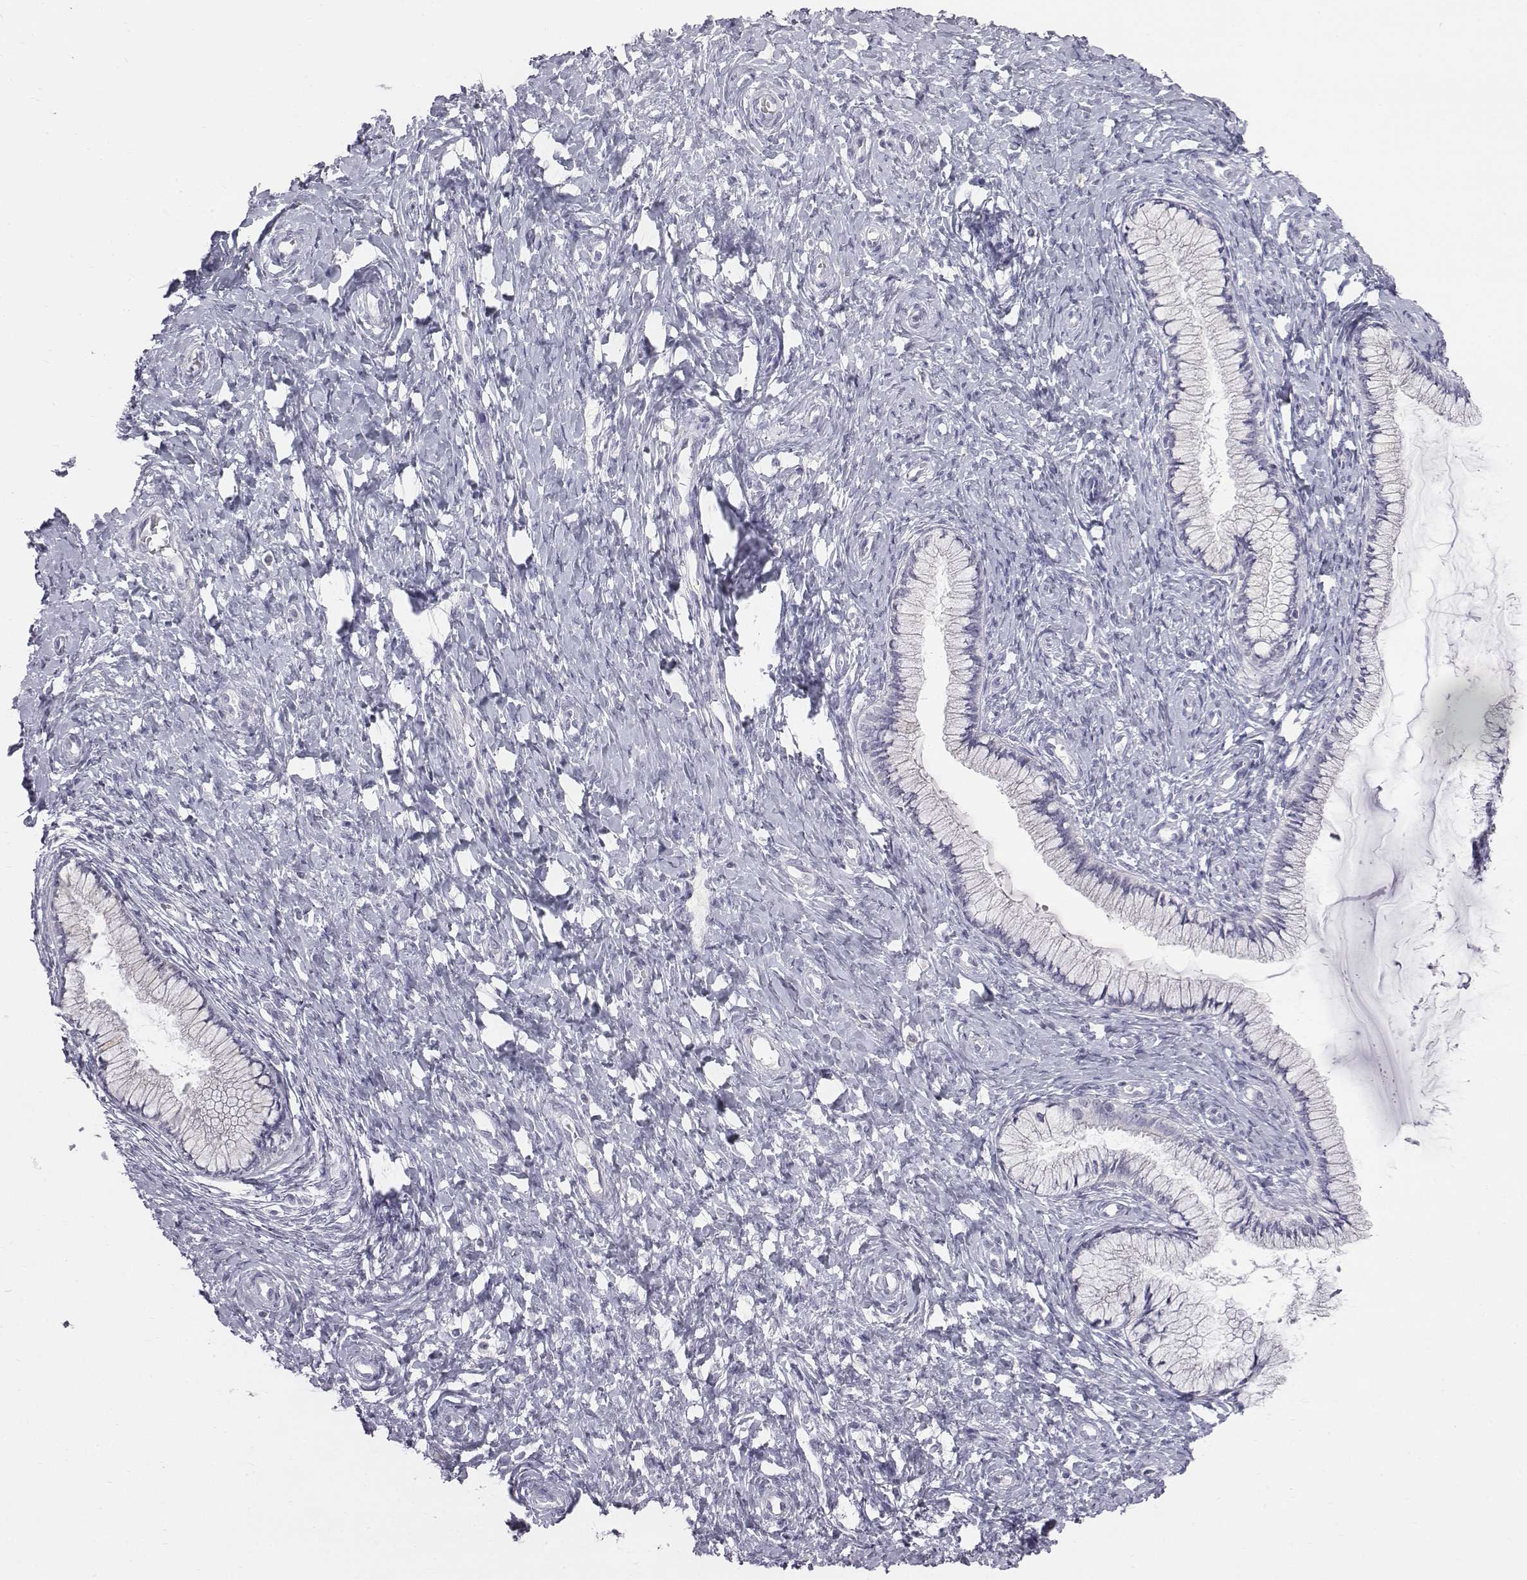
{"staining": {"intensity": "negative", "quantity": "none", "location": "none"}, "tissue": "cervix", "cell_type": "Glandular cells", "image_type": "normal", "snomed": [{"axis": "morphology", "description": "Normal tissue, NOS"}, {"axis": "topography", "description": "Cervix"}], "caption": "Immunohistochemical staining of benign cervix demonstrates no significant staining in glandular cells.", "gene": "C6orf58", "patient": {"sex": "female", "age": 37}}